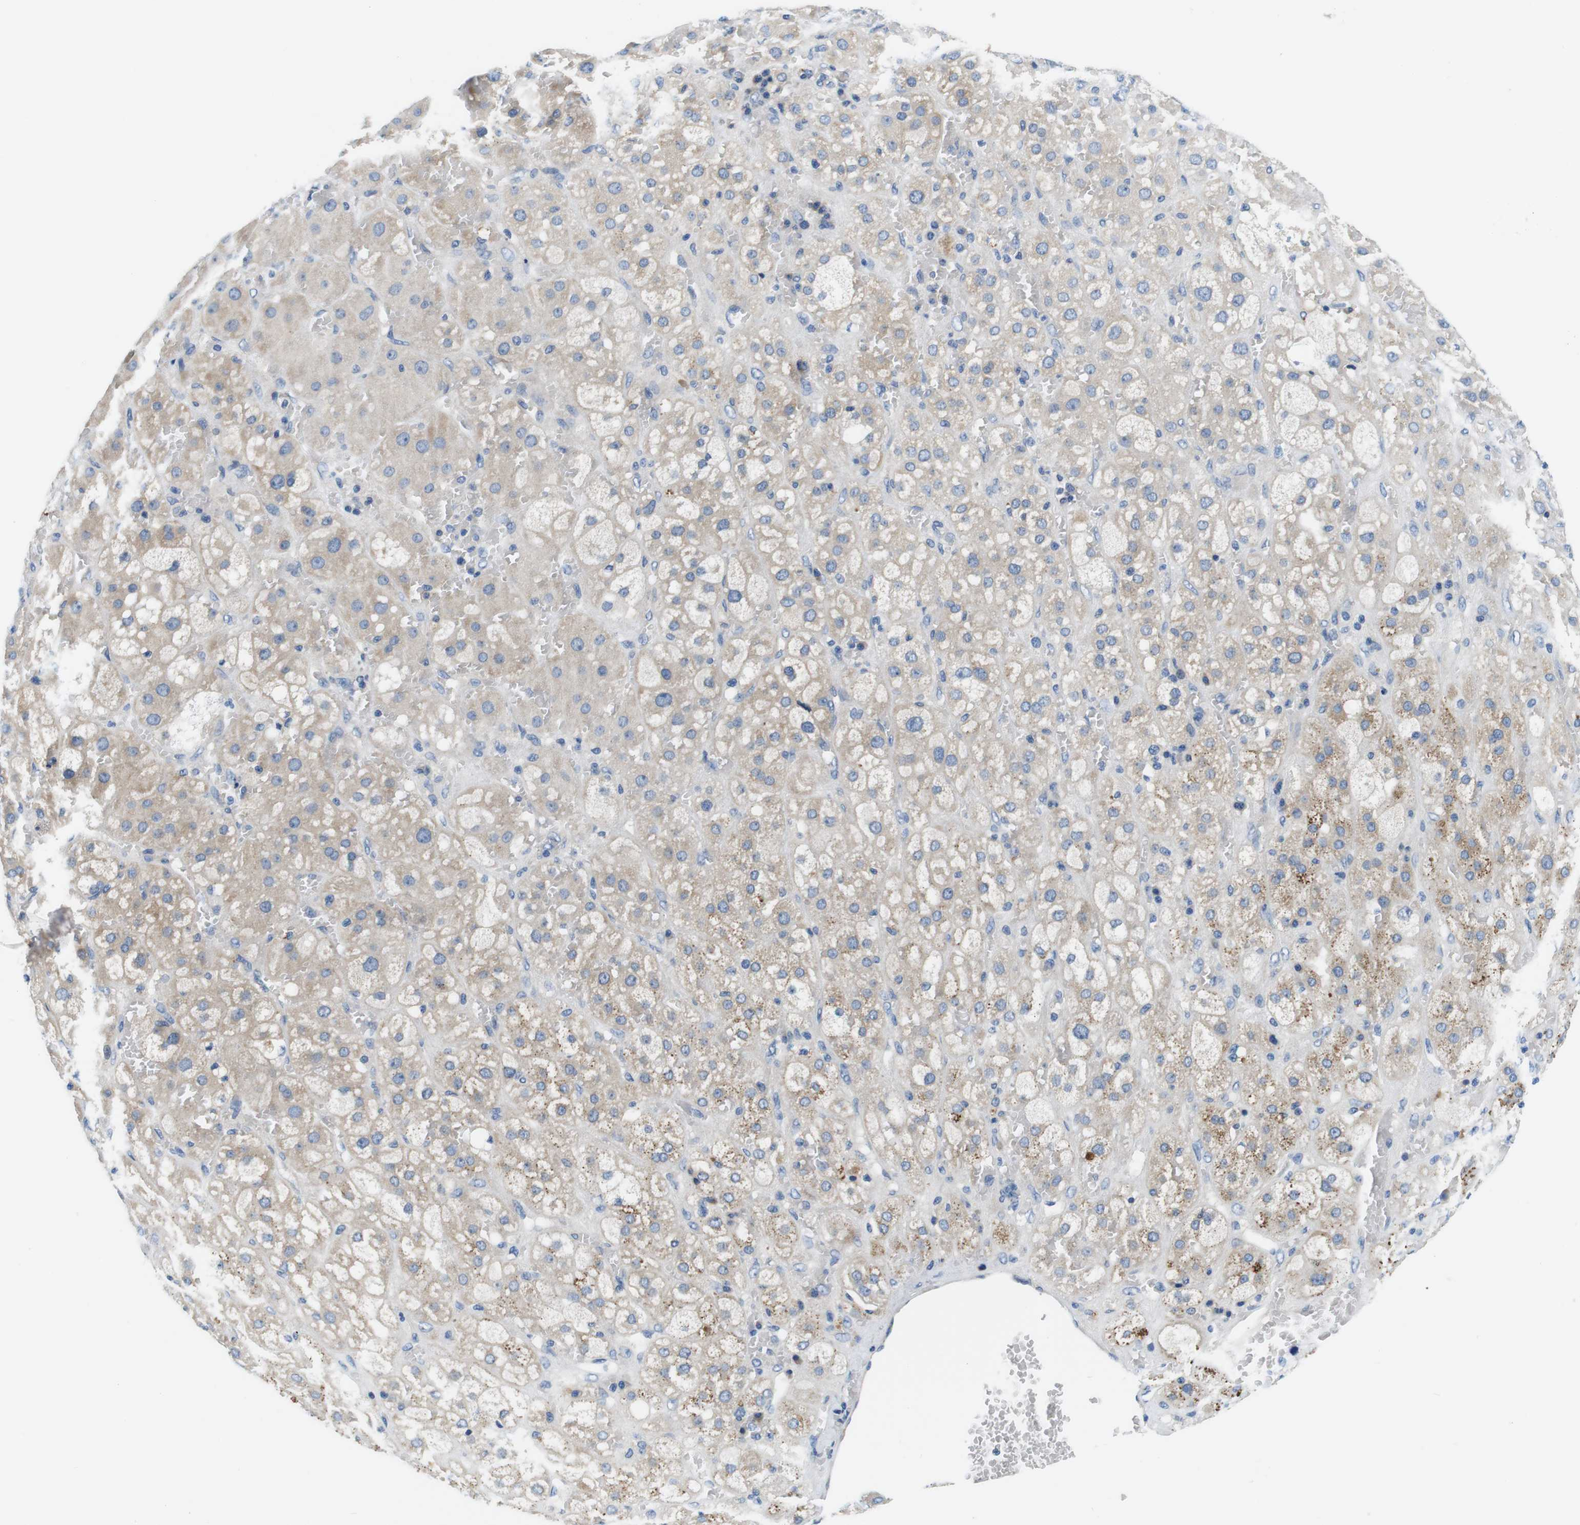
{"staining": {"intensity": "strong", "quantity": "<25%", "location": "cytoplasmic/membranous"}, "tissue": "adrenal gland", "cell_type": "Glandular cells", "image_type": "normal", "snomed": [{"axis": "morphology", "description": "Normal tissue, NOS"}, {"axis": "topography", "description": "Adrenal gland"}], "caption": "Adrenal gland was stained to show a protein in brown. There is medium levels of strong cytoplasmic/membranous expression in approximately <25% of glandular cells. Using DAB (brown) and hematoxylin (blue) stains, captured at high magnification using brightfield microscopy.", "gene": "DENND4C", "patient": {"sex": "female", "age": 47}}